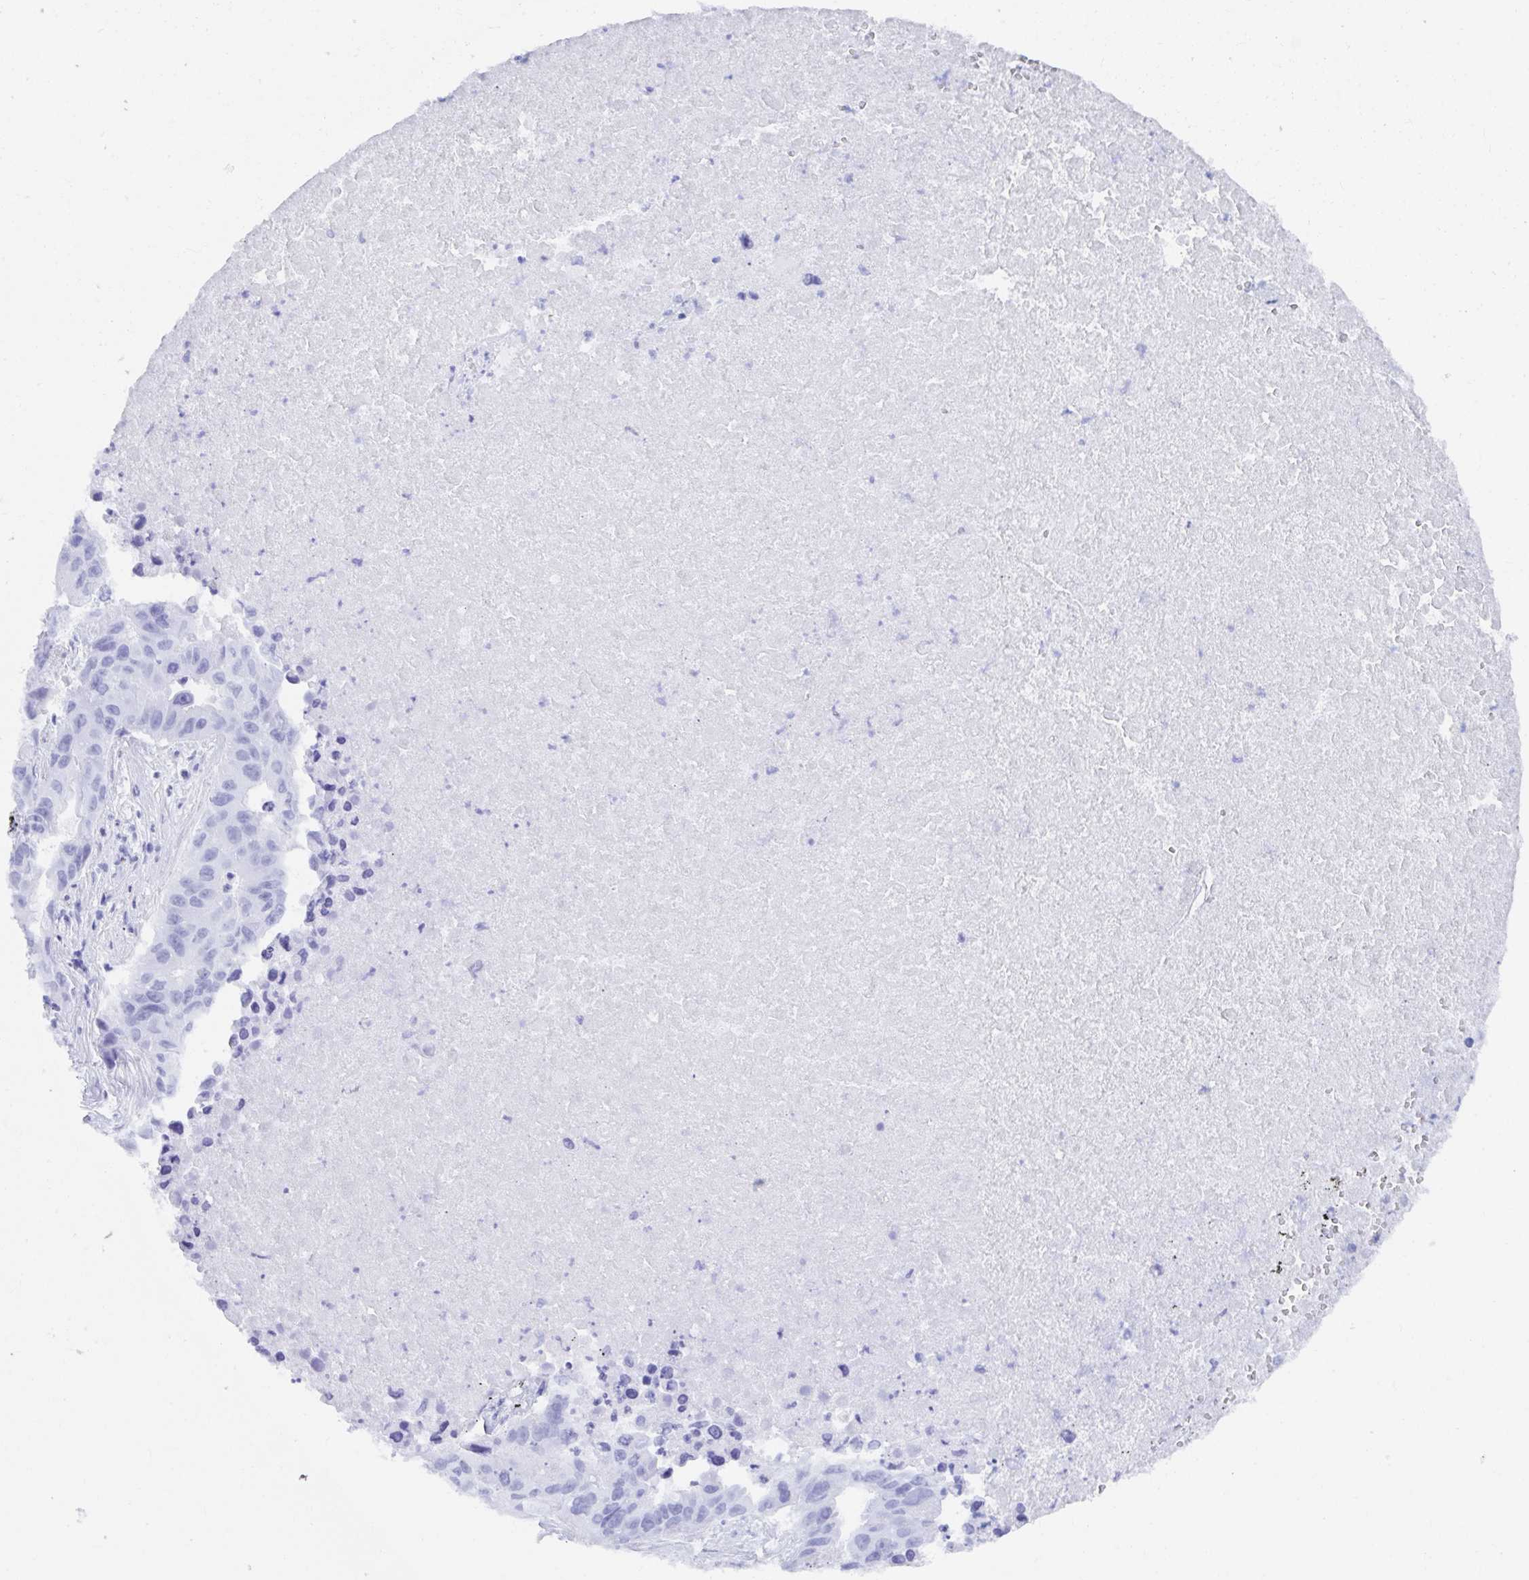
{"staining": {"intensity": "negative", "quantity": "none", "location": "none"}, "tissue": "lung cancer", "cell_type": "Tumor cells", "image_type": "cancer", "snomed": [{"axis": "morphology", "description": "Adenocarcinoma, NOS"}, {"axis": "topography", "description": "Lymph node"}, {"axis": "topography", "description": "Lung"}], "caption": "High magnification brightfield microscopy of lung cancer (adenocarcinoma) stained with DAB (3,3'-diaminobenzidine) (brown) and counterstained with hematoxylin (blue): tumor cells show no significant staining. Nuclei are stained in blue.", "gene": "MROH2B", "patient": {"sex": "male", "age": 64}}